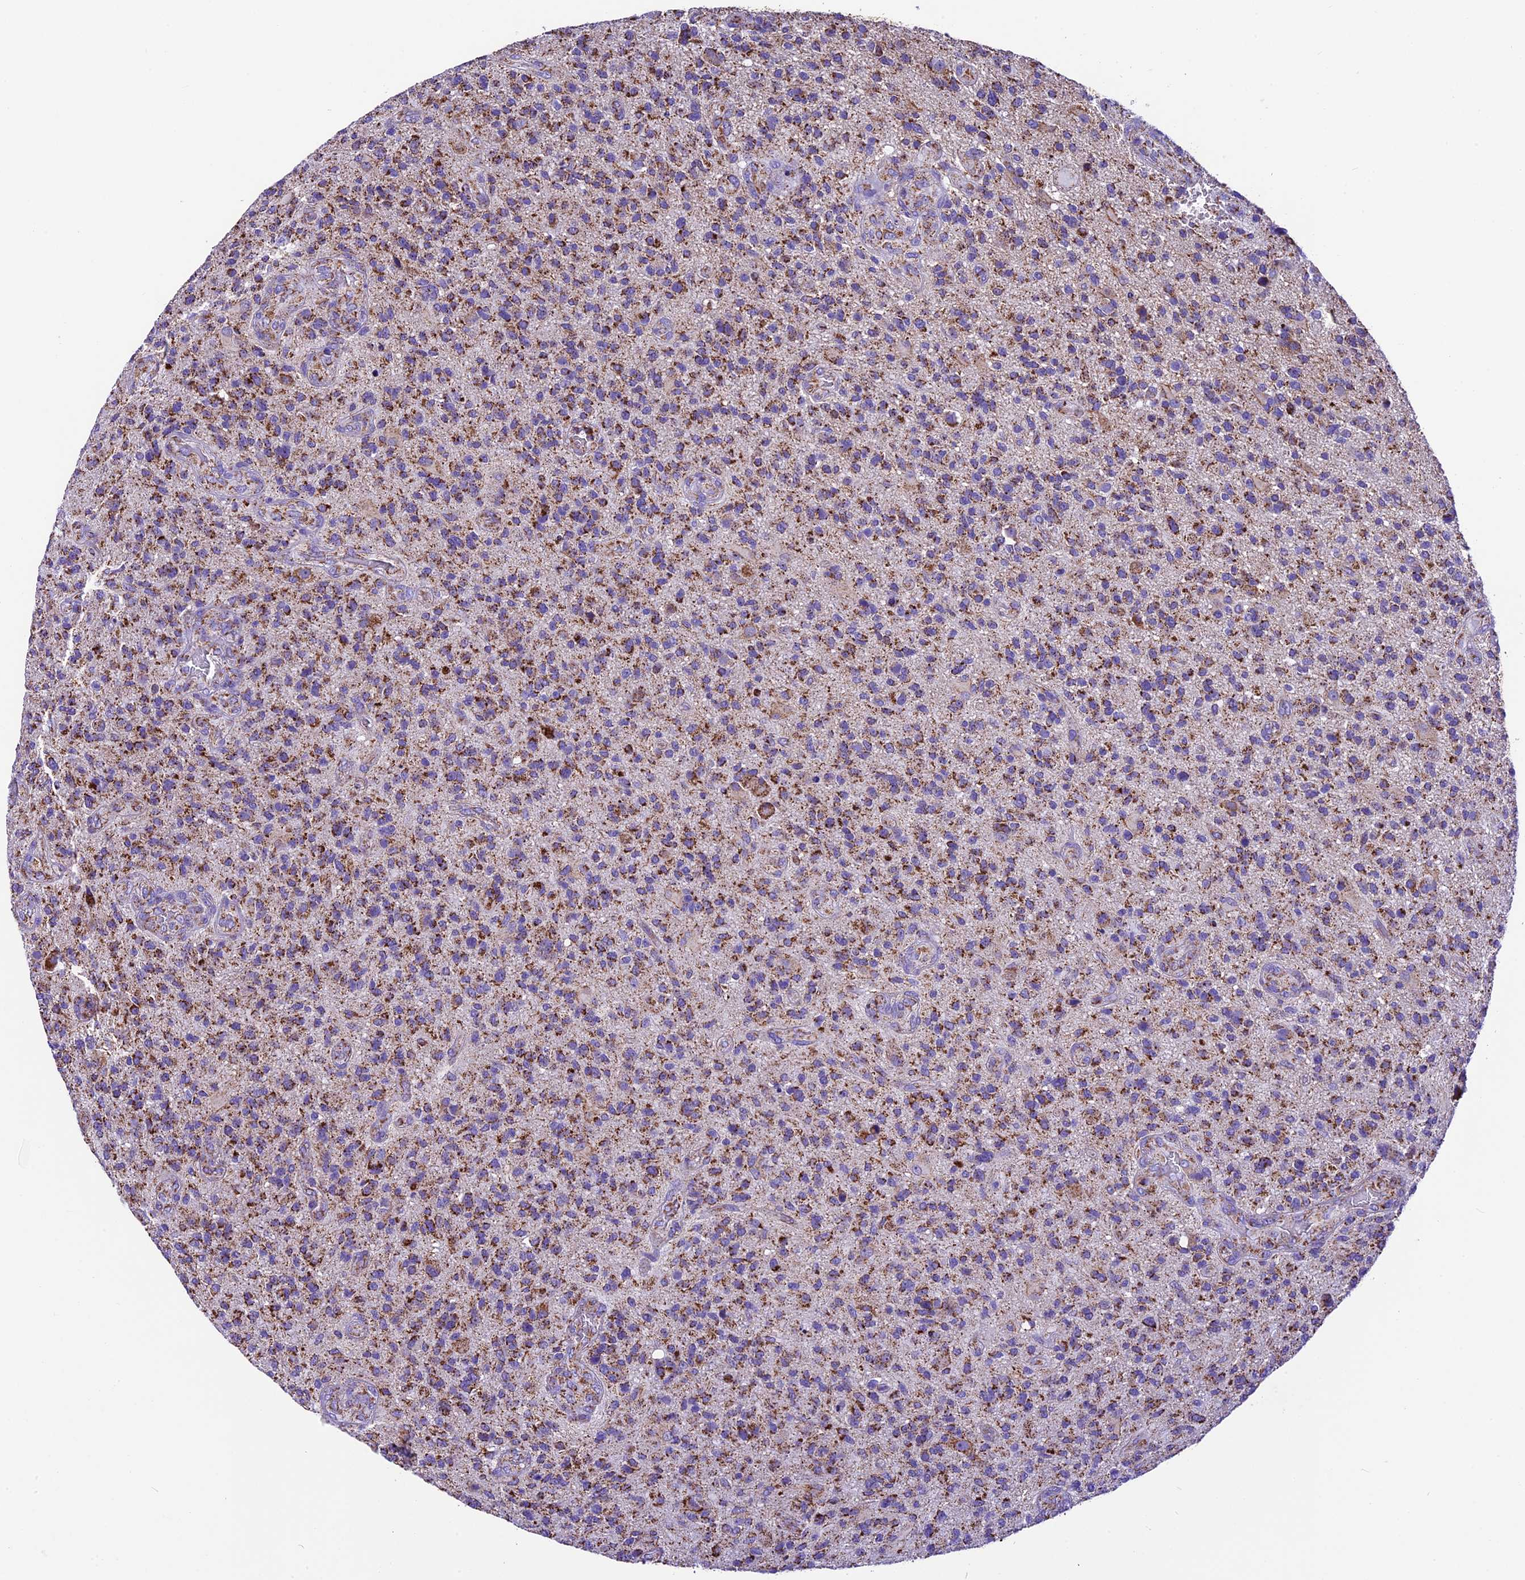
{"staining": {"intensity": "moderate", "quantity": ">75%", "location": "cytoplasmic/membranous"}, "tissue": "glioma", "cell_type": "Tumor cells", "image_type": "cancer", "snomed": [{"axis": "morphology", "description": "Glioma, malignant, High grade"}, {"axis": "topography", "description": "Brain"}], "caption": "About >75% of tumor cells in human glioma show moderate cytoplasmic/membranous protein positivity as visualized by brown immunohistochemical staining.", "gene": "DCAF5", "patient": {"sex": "male", "age": 47}}